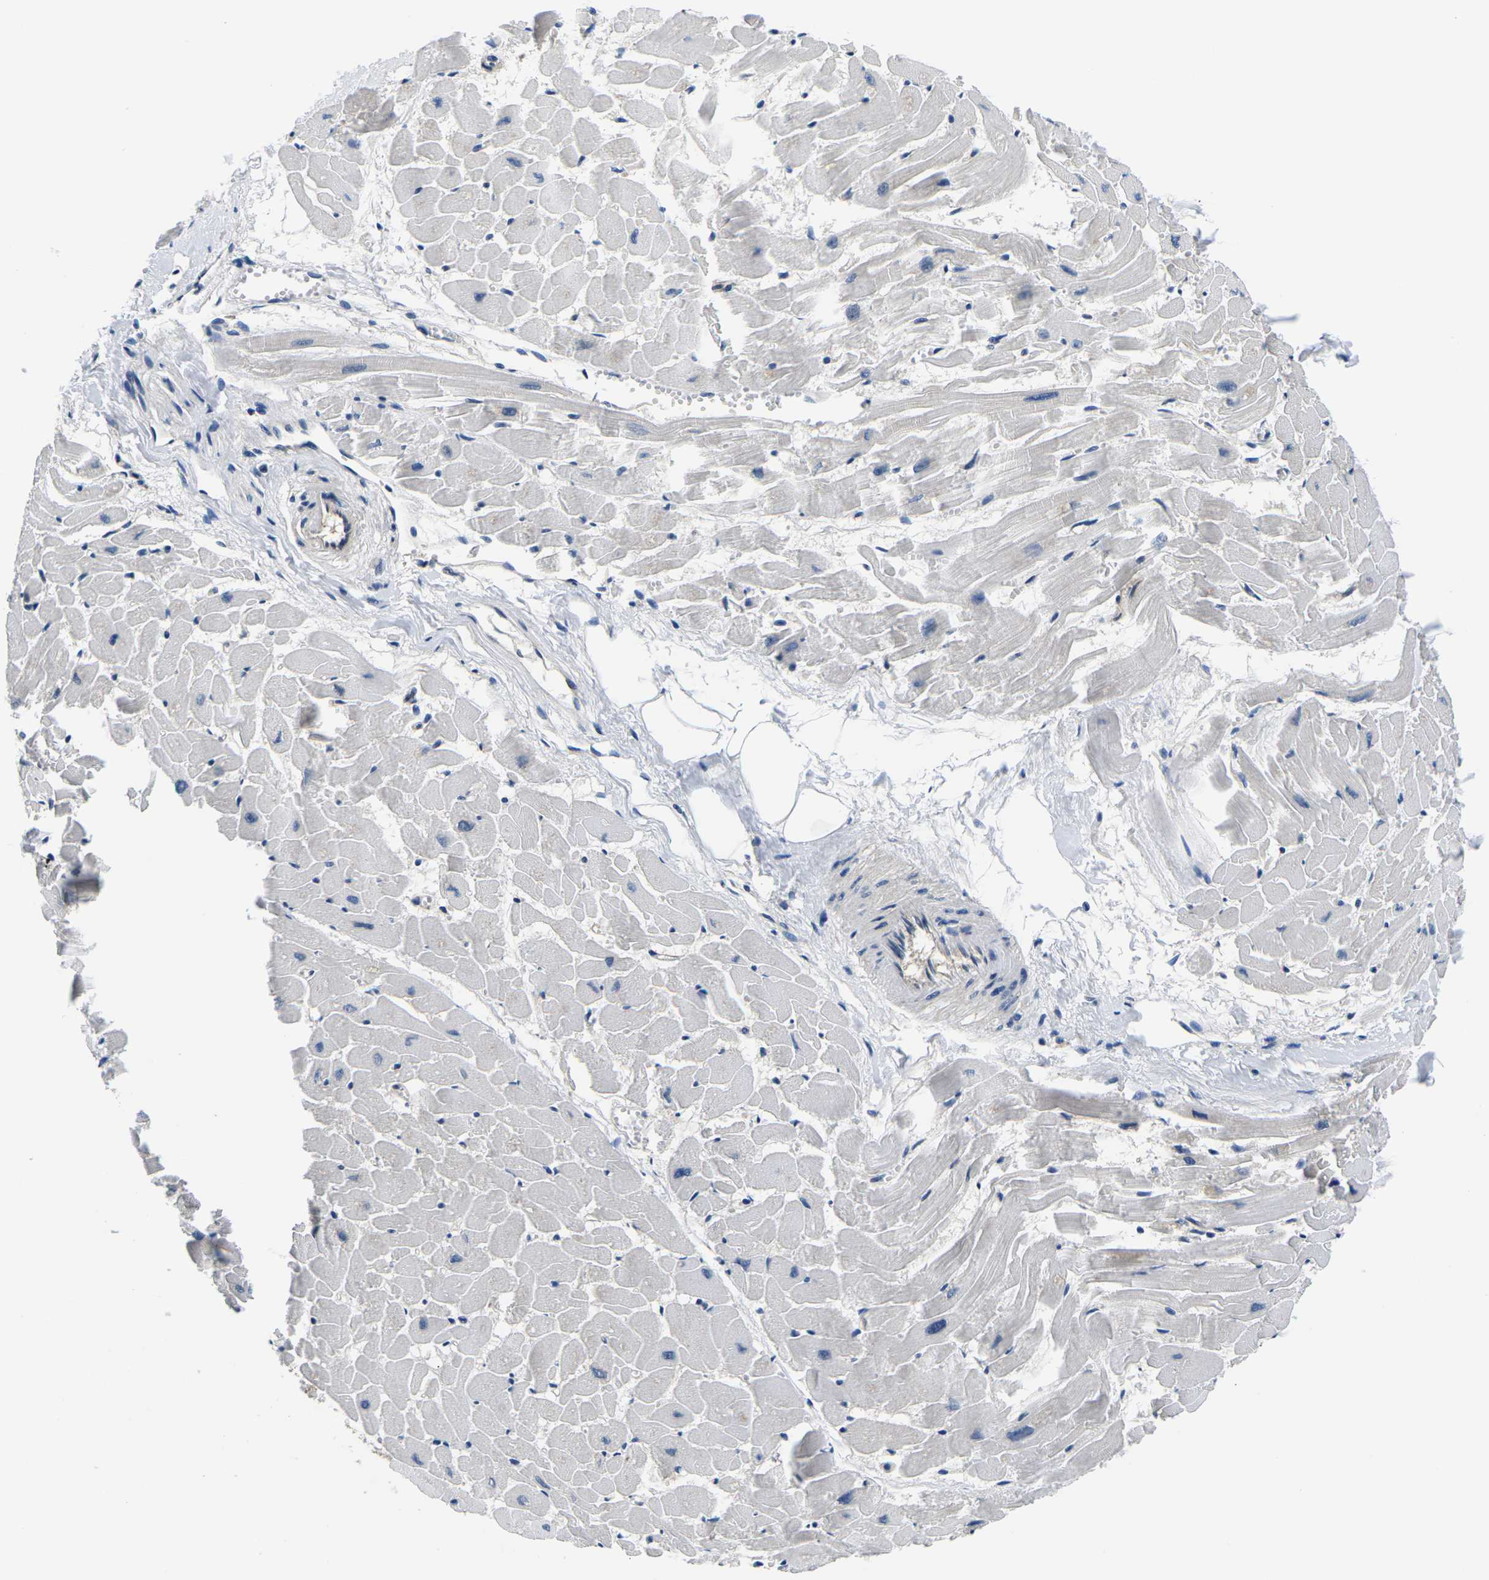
{"staining": {"intensity": "negative", "quantity": "none", "location": "none"}, "tissue": "heart muscle", "cell_type": "Cardiomyocytes", "image_type": "normal", "snomed": [{"axis": "morphology", "description": "Normal tissue, NOS"}, {"axis": "topography", "description": "Heart"}], "caption": "DAB (3,3'-diaminobenzidine) immunohistochemical staining of normal heart muscle exhibits no significant staining in cardiomyocytes. (IHC, brightfield microscopy, high magnification).", "gene": "GSK3B", "patient": {"sex": "female", "age": 19}}